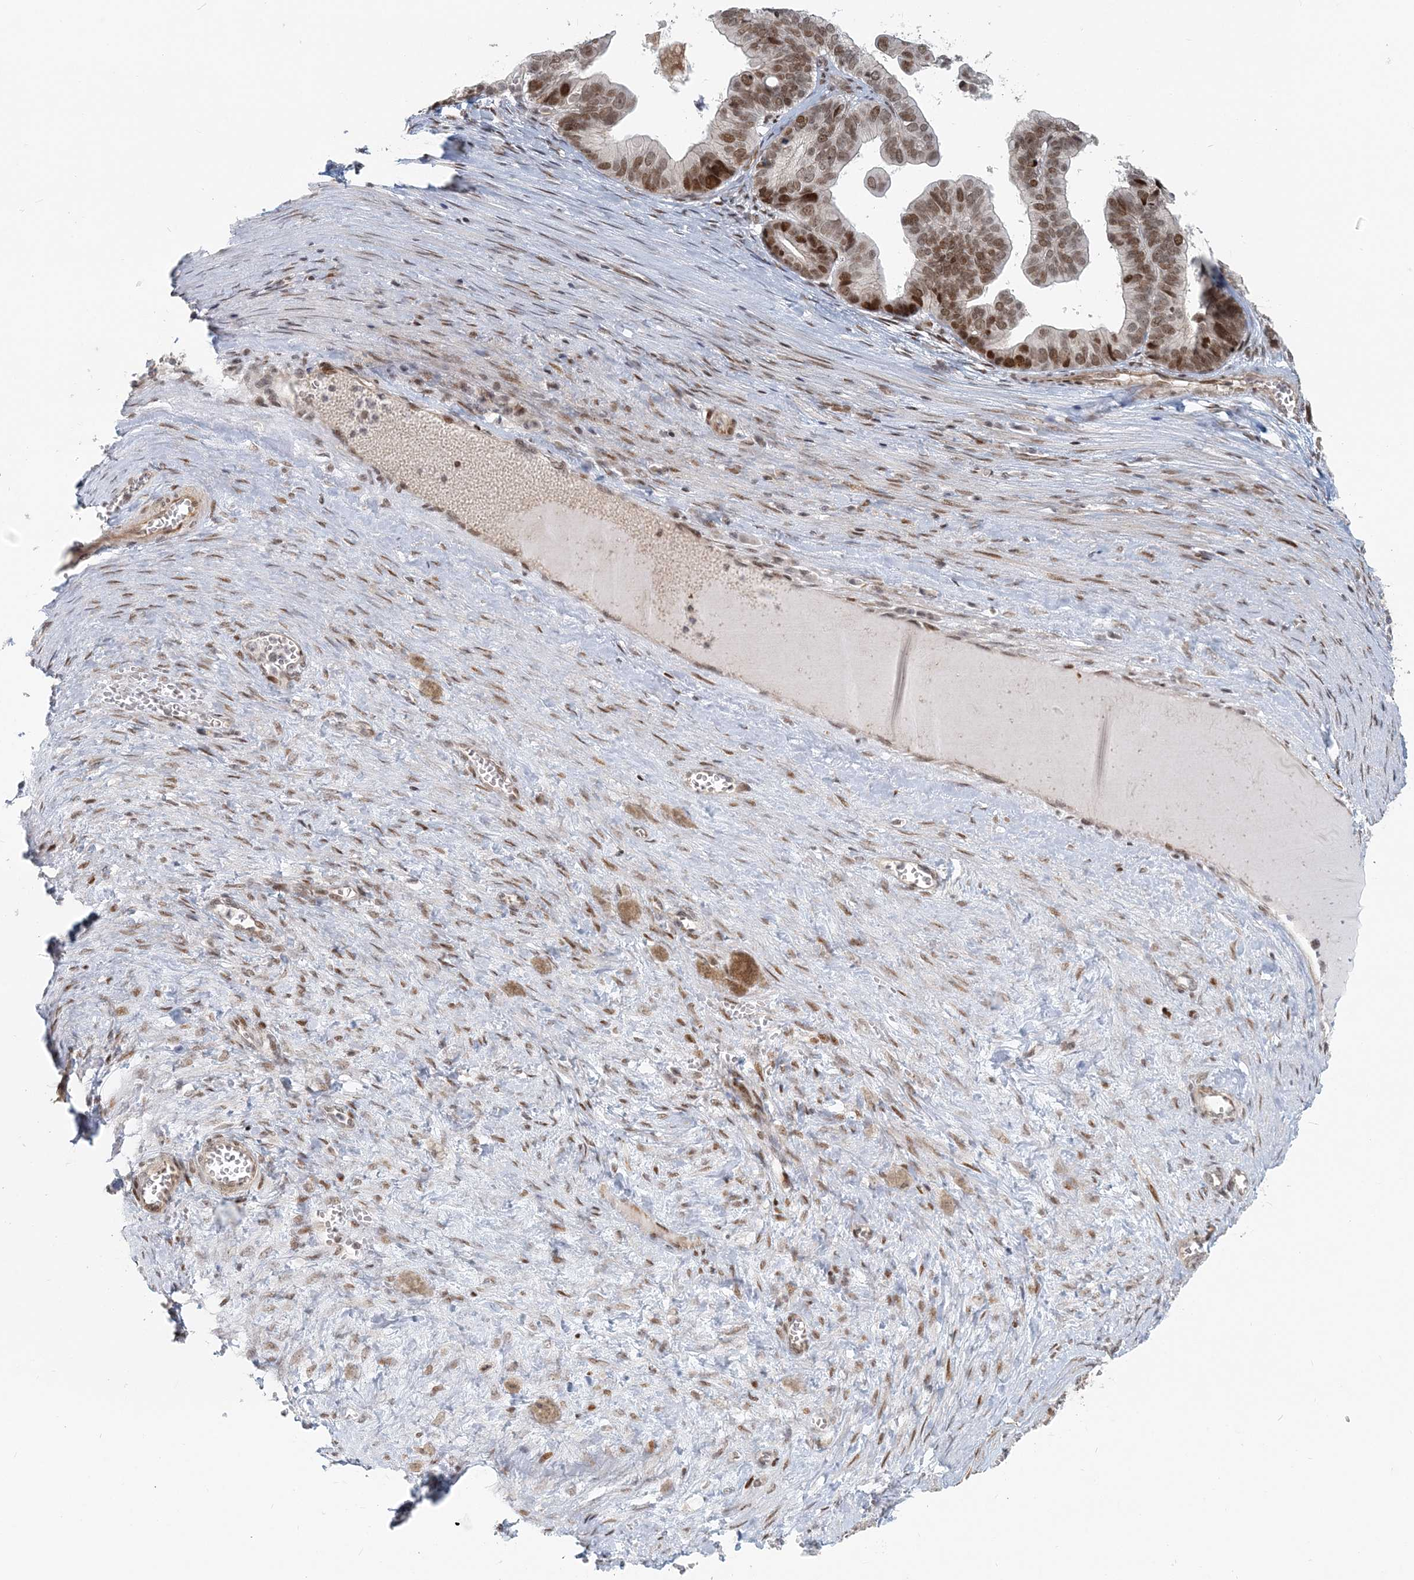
{"staining": {"intensity": "moderate", "quantity": ">75%", "location": "nuclear"}, "tissue": "ovarian cancer", "cell_type": "Tumor cells", "image_type": "cancer", "snomed": [{"axis": "morphology", "description": "Cystadenocarcinoma, serous, NOS"}, {"axis": "topography", "description": "Ovary"}], "caption": "Tumor cells demonstrate moderate nuclear expression in about >75% of cells in ovarian cancer (serous cystadenocarcinoma).", "gene": "BAZ1B", "patient": {"sex": "female", "age": 56}}